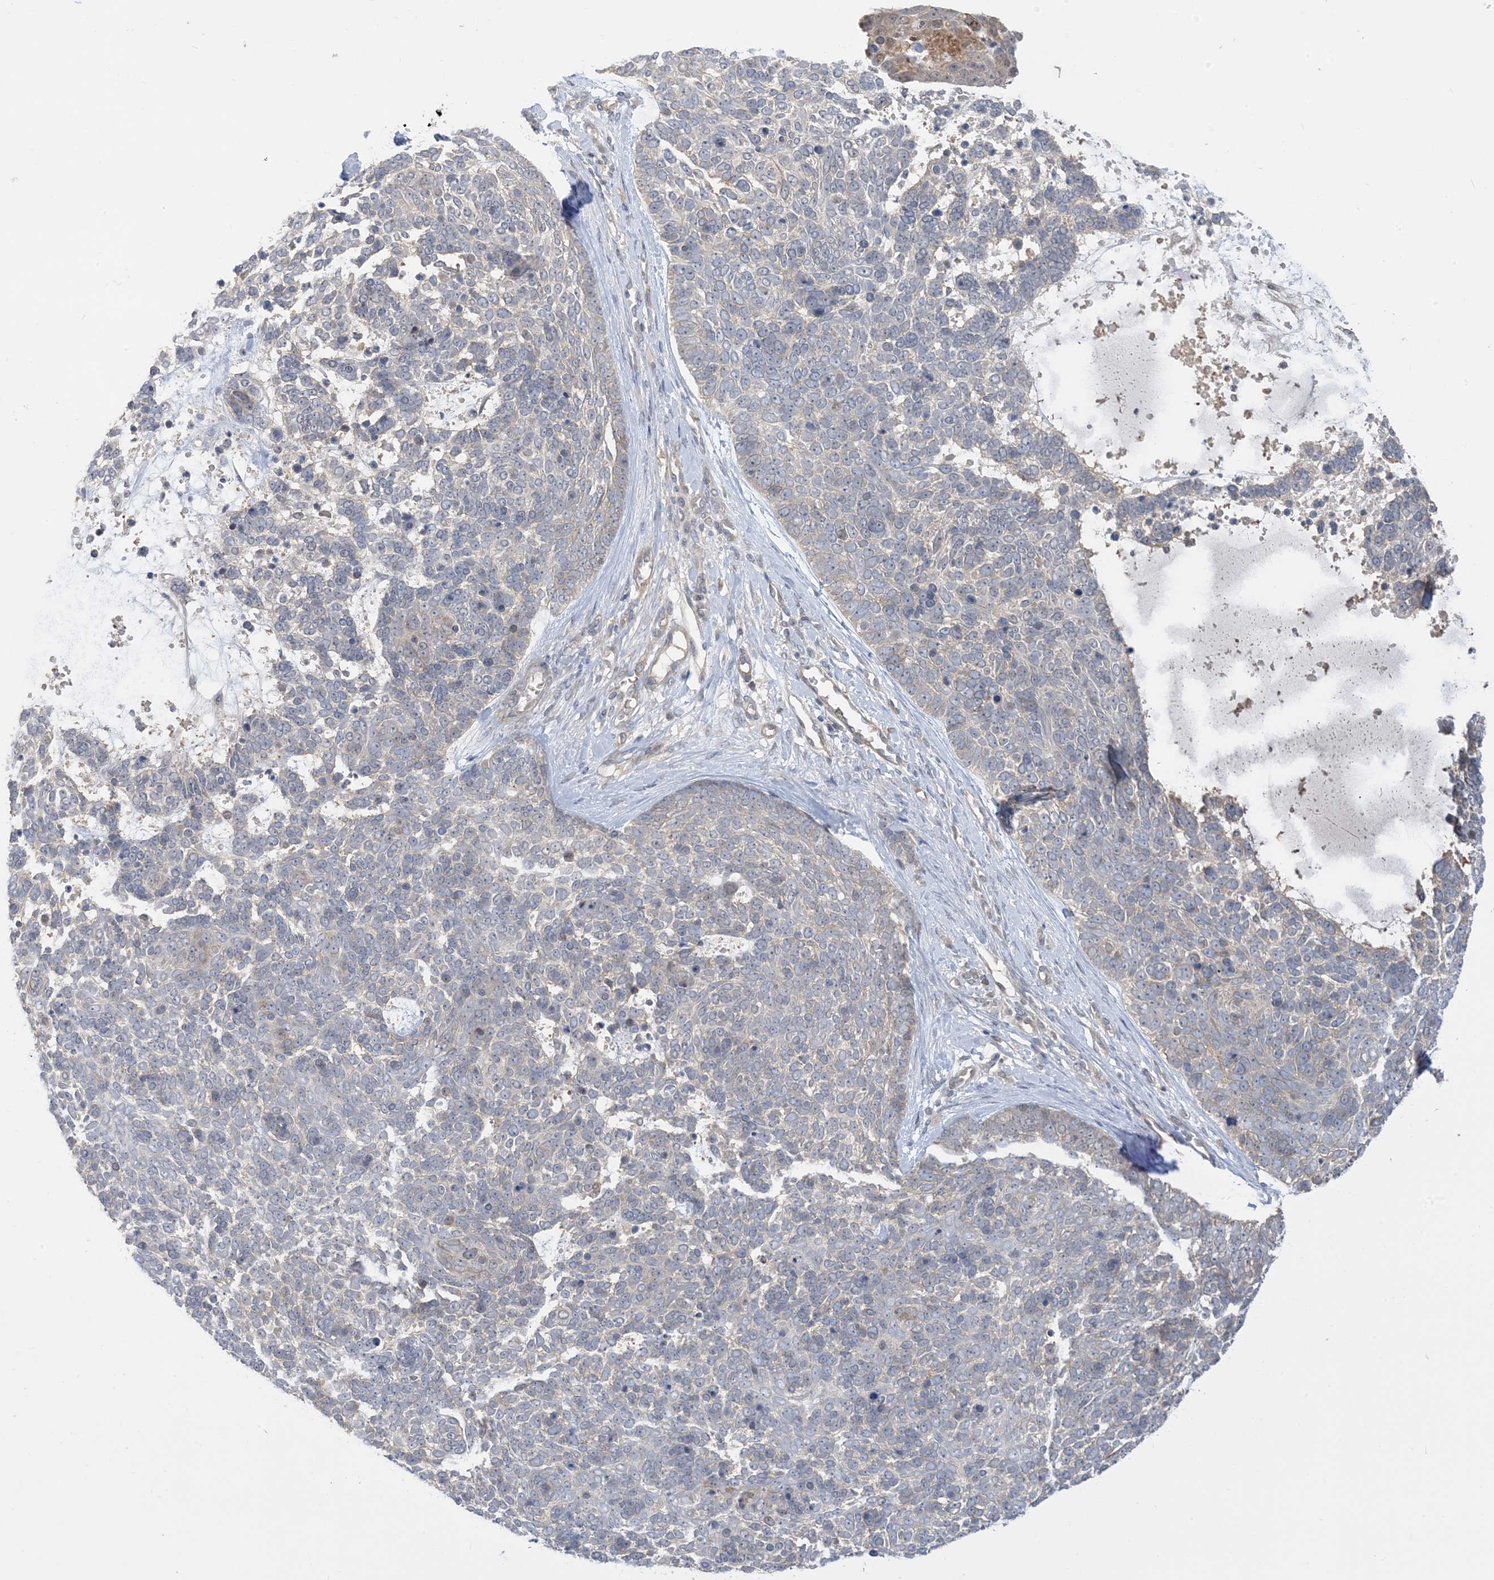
{"staining": {"intensity": "negative", "quantity": "none", "location": "none"}, "tissue": "skin cancer", "cell_type": "Tumor cells", "image_type": "cancer", "snomed": [{"axis": "morphology", "description": "Basal cell carcinoma"}, {"axis": "topography", "description": "Skin"}], "caption": "This is an IHC image of skin basal cell carcinoma. There is no staining in tumor cells.", "gene": "WDR26", "patient": {"sex": "female", "age": 81}}